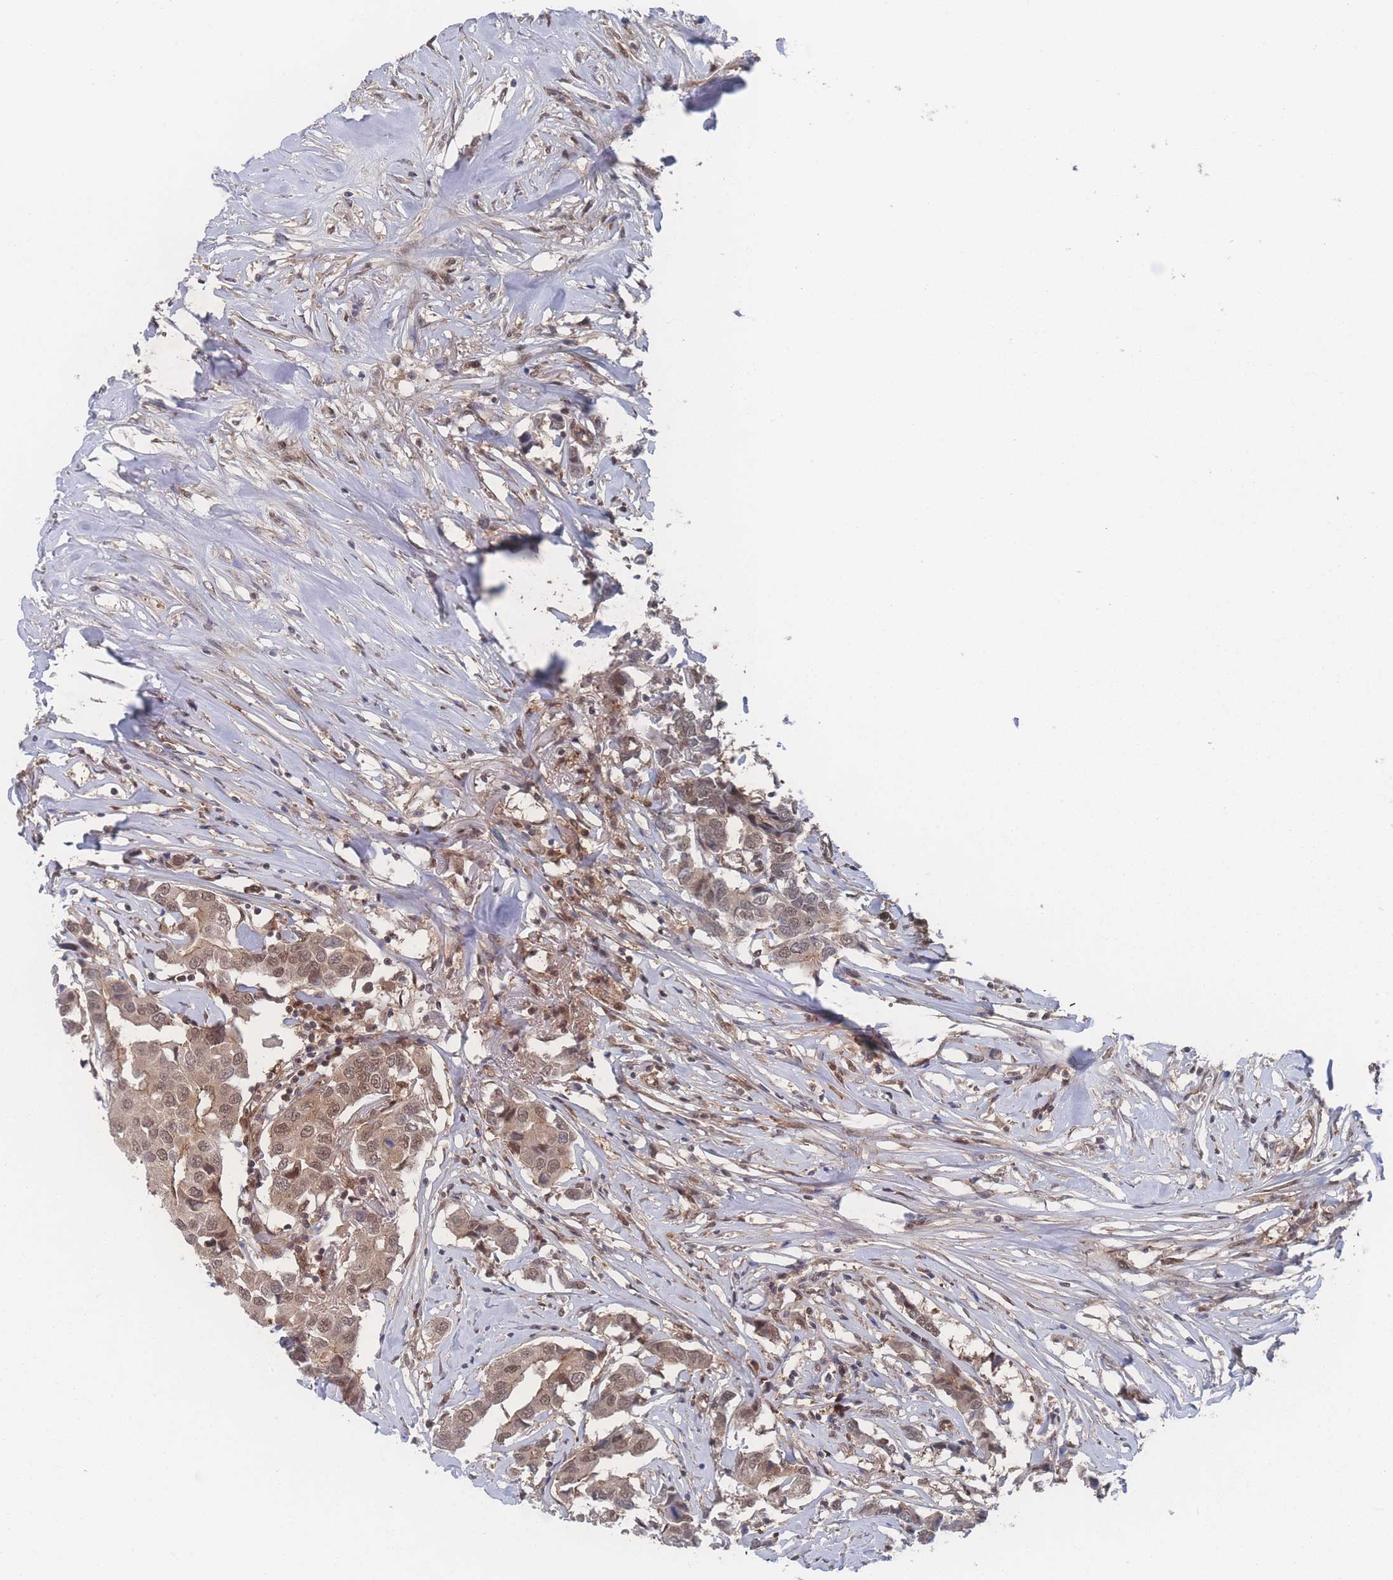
{"staining": {"intensity": "moderate", "quantity": ">75%", "location": "cytoplasmic/membranous,nuclear"}, "tissue": "breast cancer", "cell_type": "Tumor cells", "image_type": "cancer", "snomed": [{"axis": "morphology", "description": "Duct carcinoma"}, {"axis": "topography", "description": "Breast"}], "caption": "Immunohistochemical staining of human intraductal carcinoma (breast) shows medium levels of moderate cytoplasmic/membranous and nuclear protein staining in approximately >75% of tumor cells. (DAB (3,3'-diaminobenzidine) IHC, brown staining for protein, blue staining for nuclei).", "gene": "PSMA1", "patient": {"sex": "female", "age": 80}}